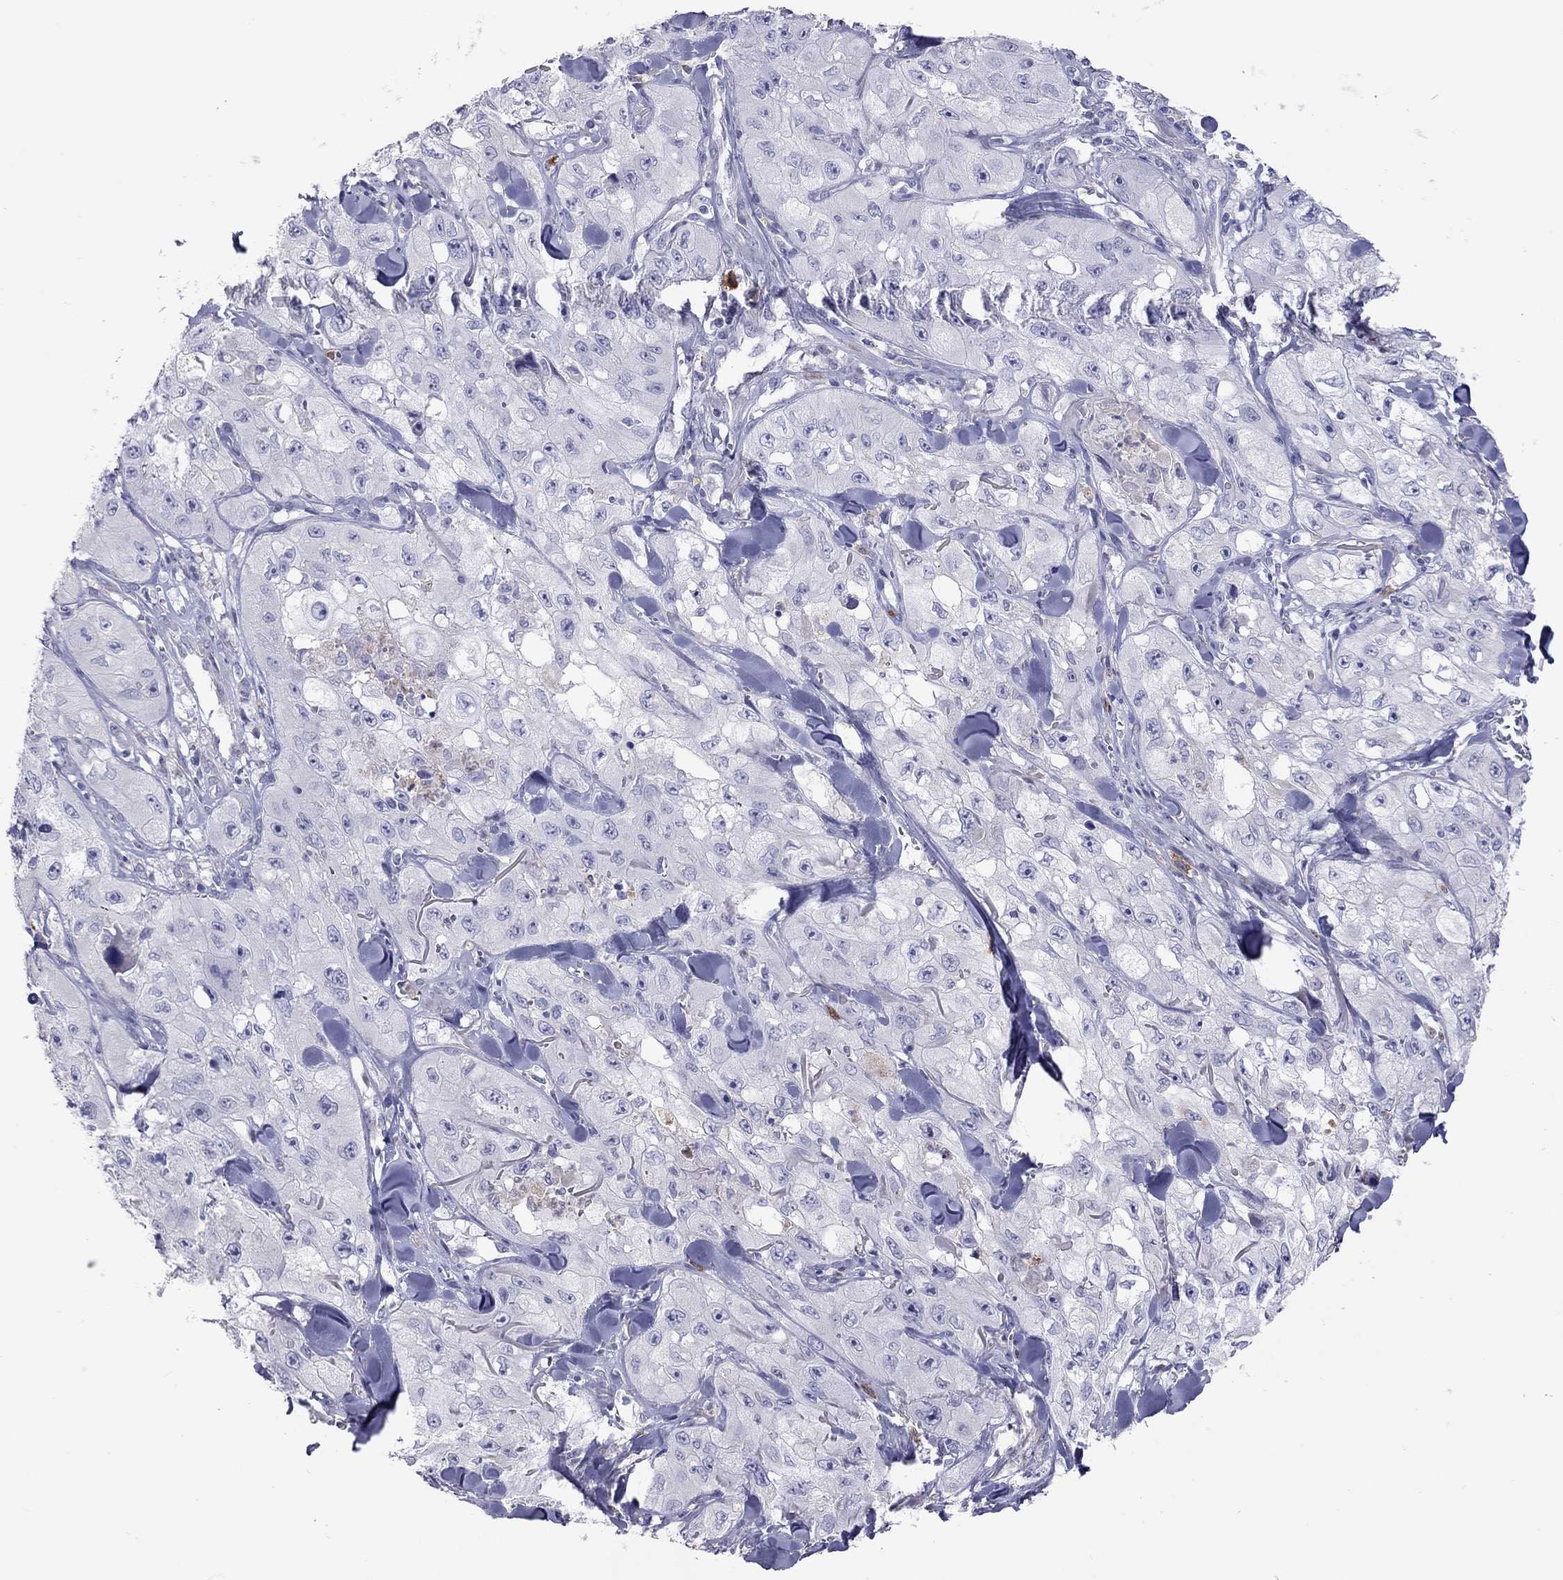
{"staining": {"intensity": "negative", "quantity": "none", "location": "none"}, "tissue": "skin cancer", "cell_type": "Tumor cells", "image_type": "cancer", "snomed": [{"axis": "morphology", "description": "Squamous cell carcinoma, NOS"}, {"axis": "topography", "description": "Skin"}, {"axis": "topography", "description": "Subcutis"}], "caption": "Tumor cells are negative for protein expression in human skin squamous cell carcinoma.", "gene": "STAR", "patient": {"sex": "male", "age": 73}}